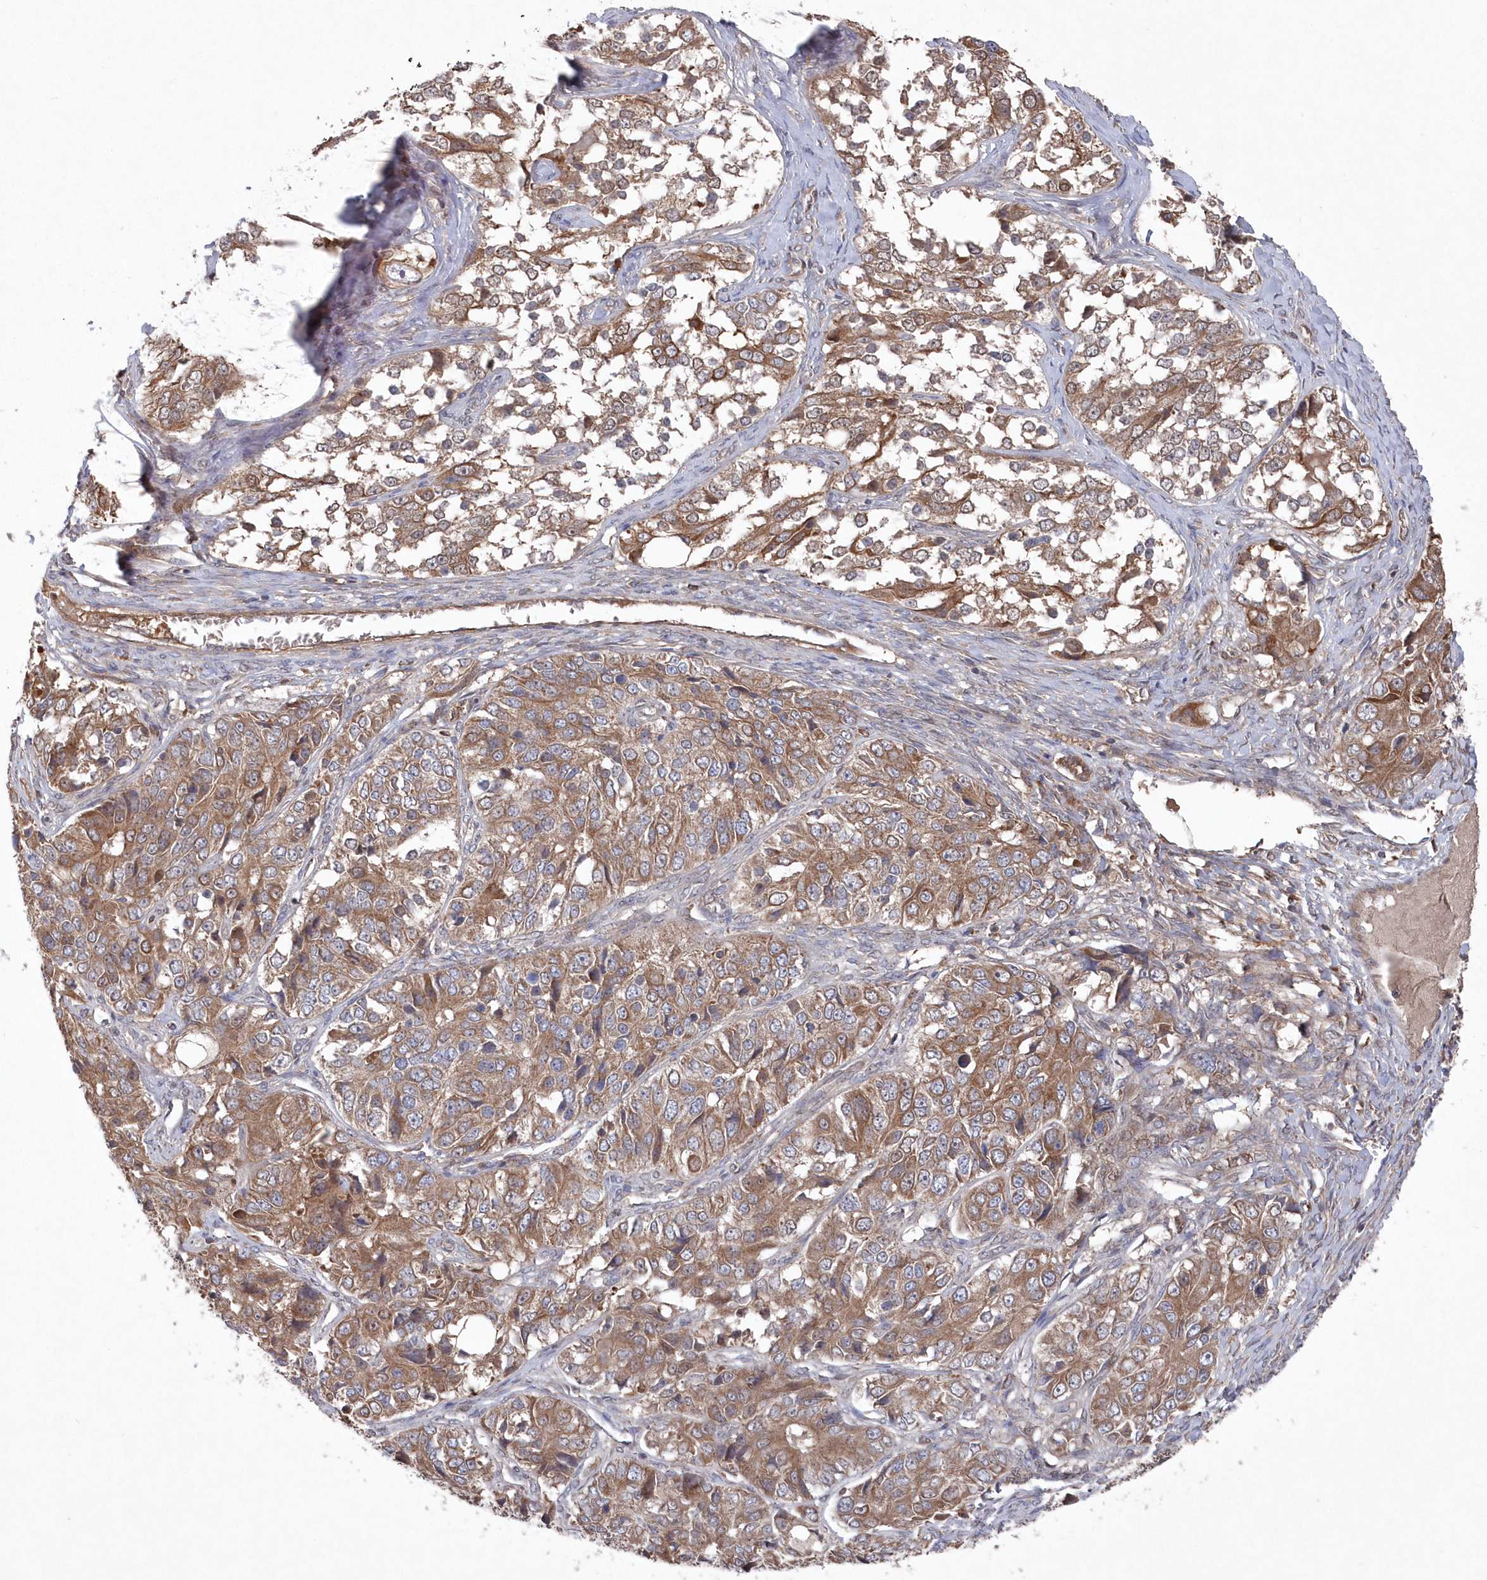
{"staining": {"intensity": "moderate", "quantity": ">75%", "location": "cytoplasmic/membranous"}, "tissue": "ovarian cancer", "cell_type": "Tumor cells", "image_type": "cancer", "snomed": [{"axis": "morphology", "description": "Carcinoma, endometroid"}, {"axis": "topography", "description": "Ovary"}], "caption": "Immunohistochemical staining of human ovarian endometroid carcinoma demonstrates moderate cytoplasmic/membranous protein expression in about >75% of tumor cells.", "gene": "ASNSD1", "patient": {"sex": "female", "age": 51}}